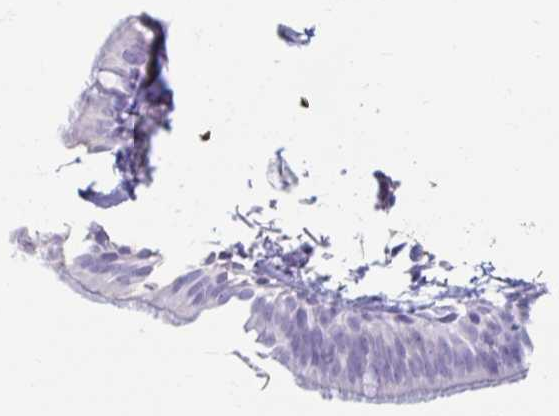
{"staining": {"intensity": "negative", "quantity": "none", "location": "none"}, "tissue": "bronchus", "cell_type": "Respiratory epithelial cells", "image_type": "normal", "snomed": [{"axis": "morphology", "description": "Normal tissue, NOS"}, {"axis": "topography", "description": "Bronchus"}], "caption": "A high-resolution photomicrograph shows immunohistochemistry staining of benign bronchus, which shows no significant staining in respiratory epithelial cells. Brightfield microscopy of immunohistochemistry (IHC) stained with DAB (brown) and hematoxylin (blue), captured at high magnification.", "gene": "ERICH6", "patient": {"sex": "male", "age": 70}}